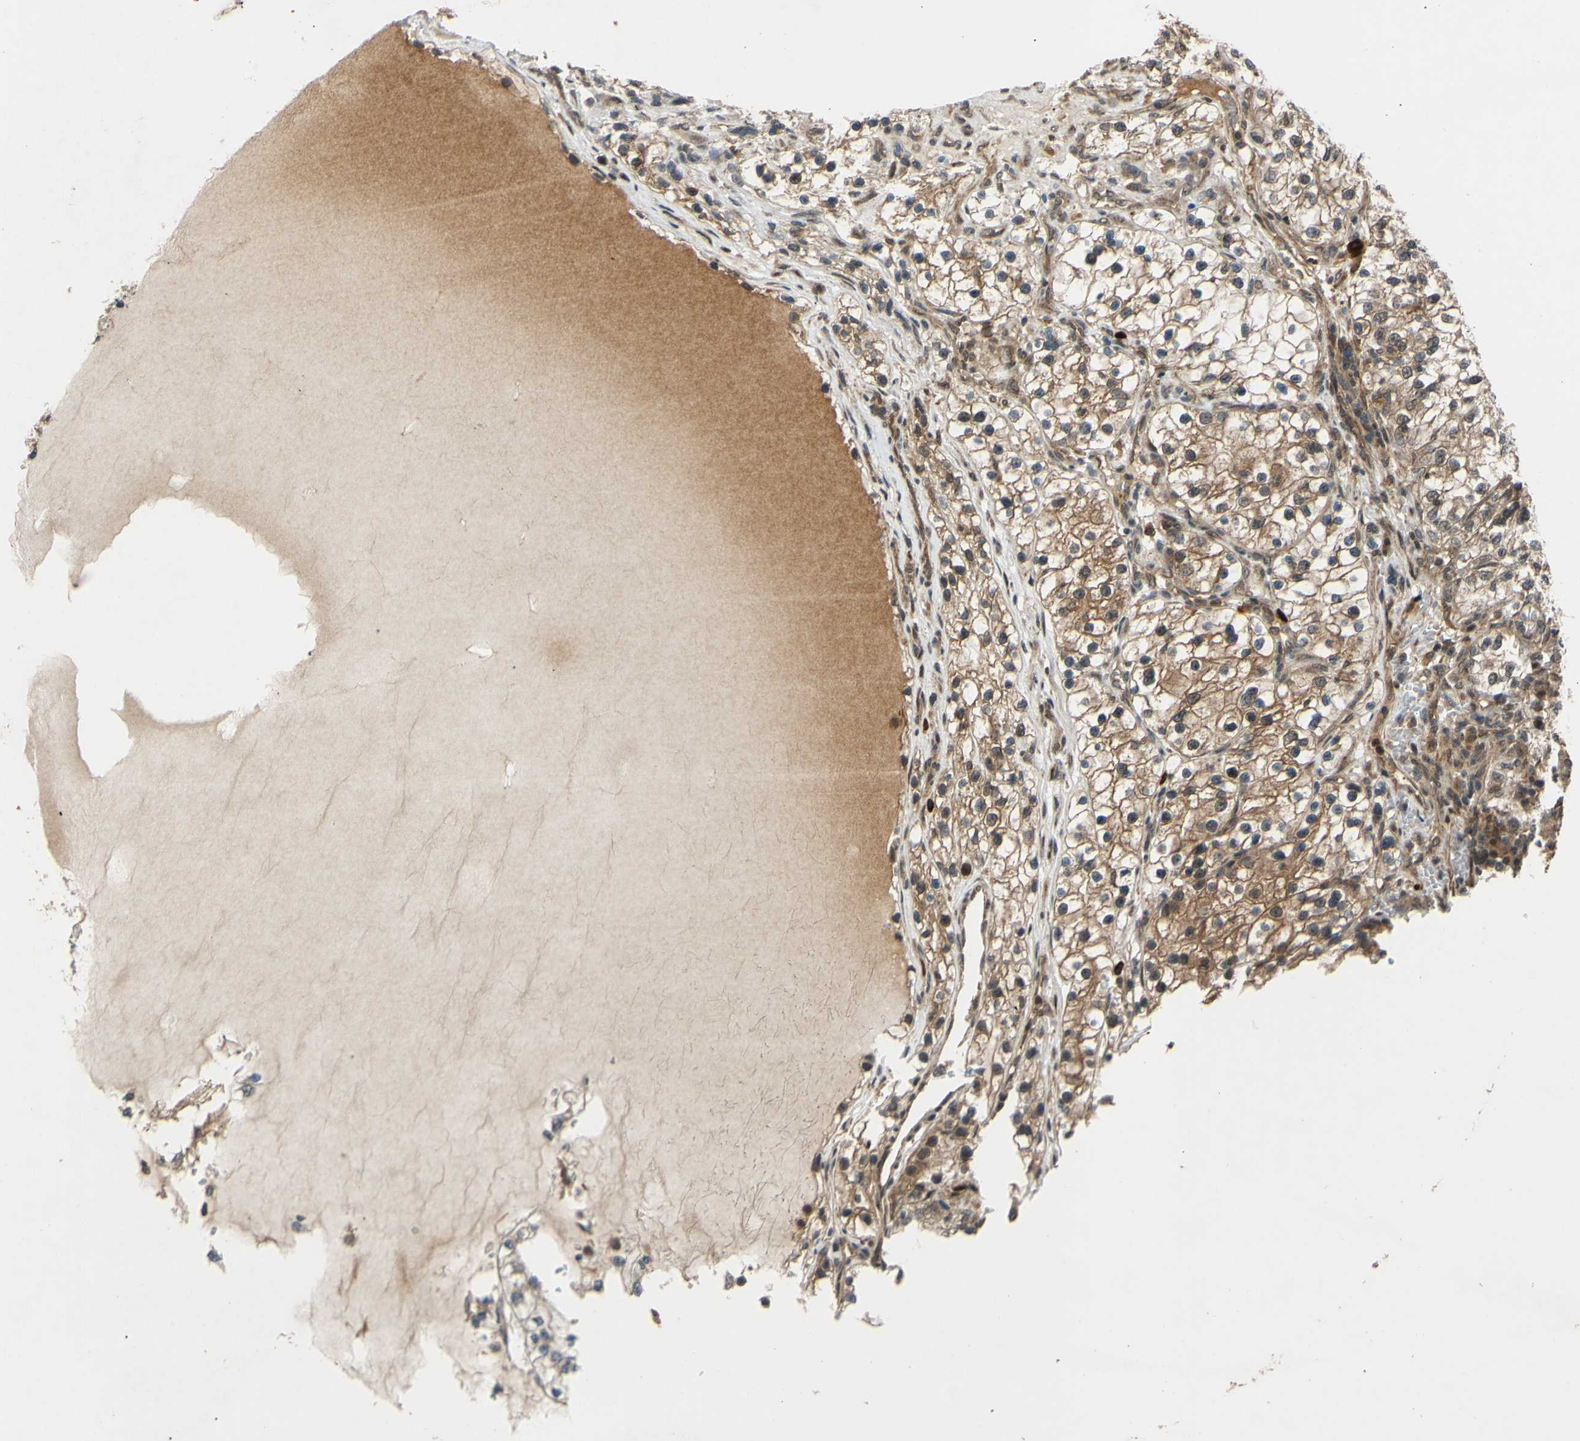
{"staining": {"intensity": "moderate", "quantity": "<25%", "location": "cytoplasmic/membranous"}, "tissue": "renal cancer", "cell_type": "Tumor cells", "image_type": "cancer", "snomed": [{"axis": "morphology", "description": "Adenocarcinoma, NOS"}, {"axis": "topography", "description": "Kidney"}], "caption": "Immunohistochemical staining of adenocarcinoma (renal) displays low levels of moderate cytoplasmic/membranous protein positivity in approximately <25% of tumor cells.", "gene": "ABCC8", "patient": {"sex": "female", "age": 57}}